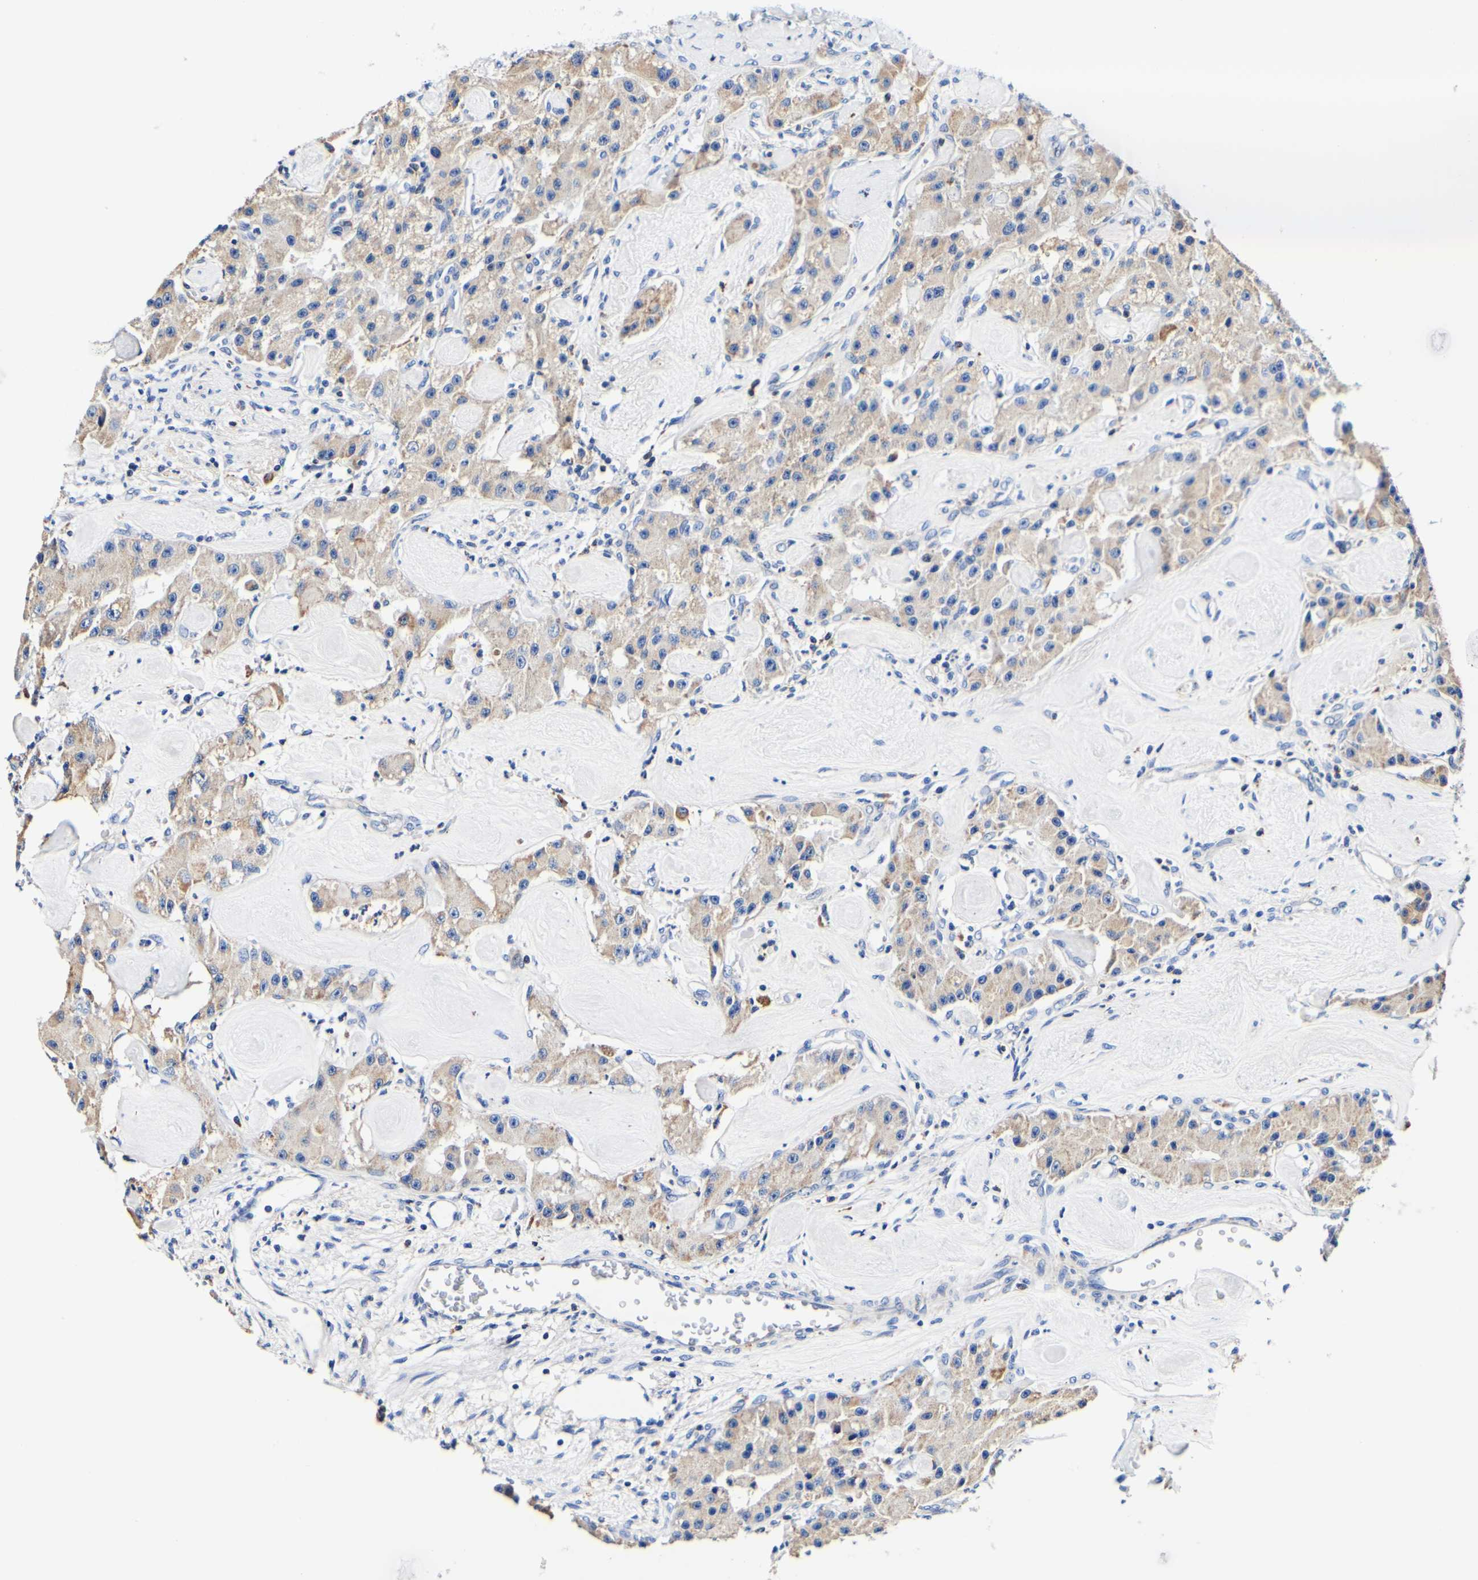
{"staining": {"intensity": "weak", "quantity": ">75%", "location": "cytoplasmic/membranous"}, "tissue": "carcinoid", "cell_type": "Tumor cells", "image_type": "cancer", "snomed": [{"axis": "morphology", "description": "Carcinoid, malignant, NOS"}, {"axis": "topography", "description": "Pancreas"}], "caption": "The immunohistochemical stain highlights weak cytoplasmic/membranous expression in tumor cells of carcinoid tissue.", "gene": "CAMK4", "patient": {"sex": "male", "age": 41}}